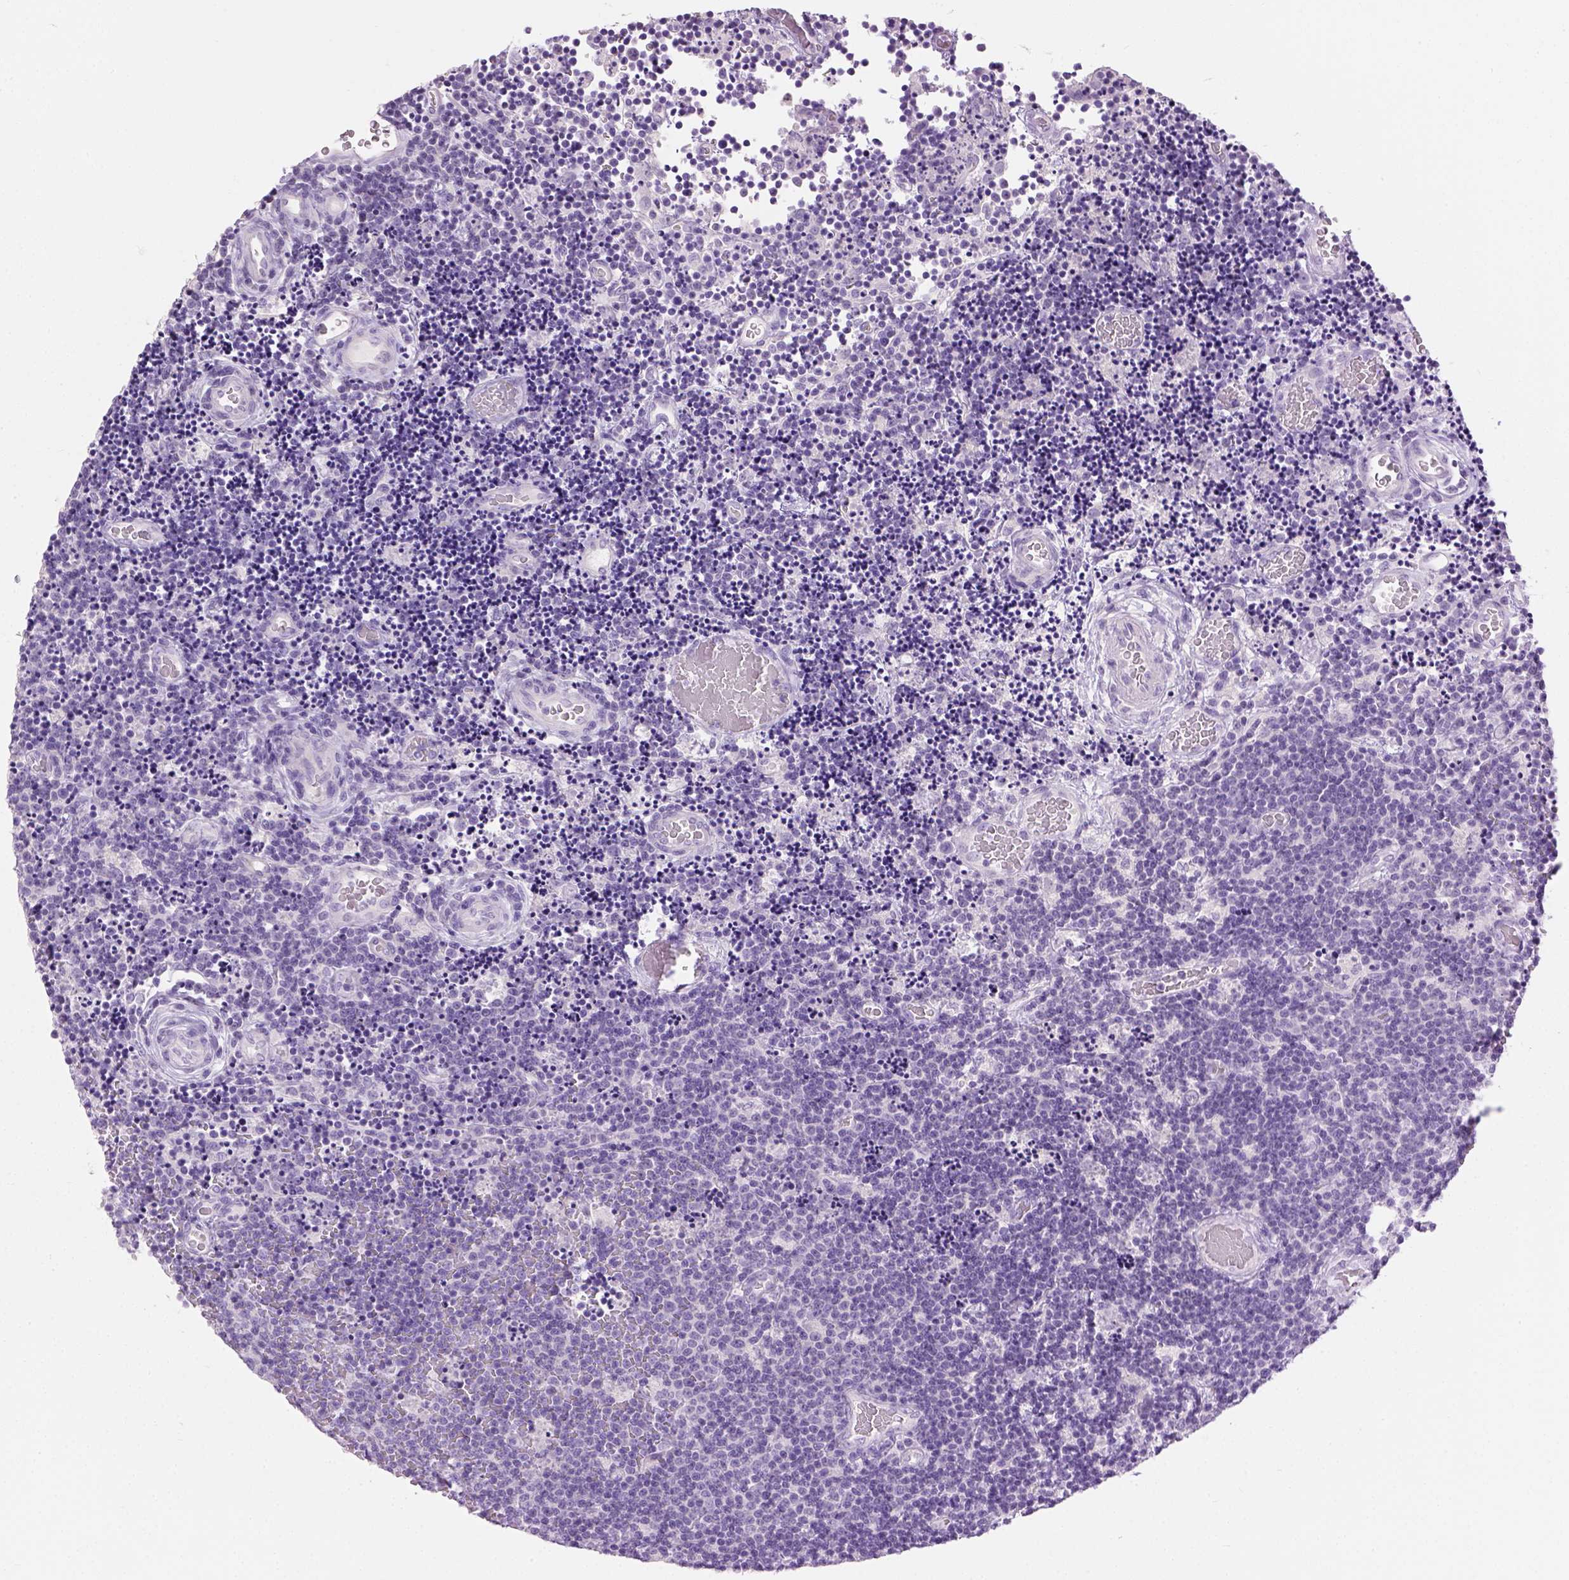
{"staining": {"intensity": "negative", "quantity": "none", "location": "none"}, "tissue": "lymphoma", "cell_type": "Tumor cells", "image_type": "cancer", "snomed": [{"axis": "morphology", "description": "Malignant lymphoma, non-Hodgkin's type, Low grade"}, {"axis": "topography", "description": "Brain"}], "caption": "This is an immunohistochemistry photomicrograph of low-grade malignant lymphoma, non-Hodgkin's type. There is no positivity in tumor cells.", "gene": "CYP24A1", "patient": {"sex": "female", "age": 66}}